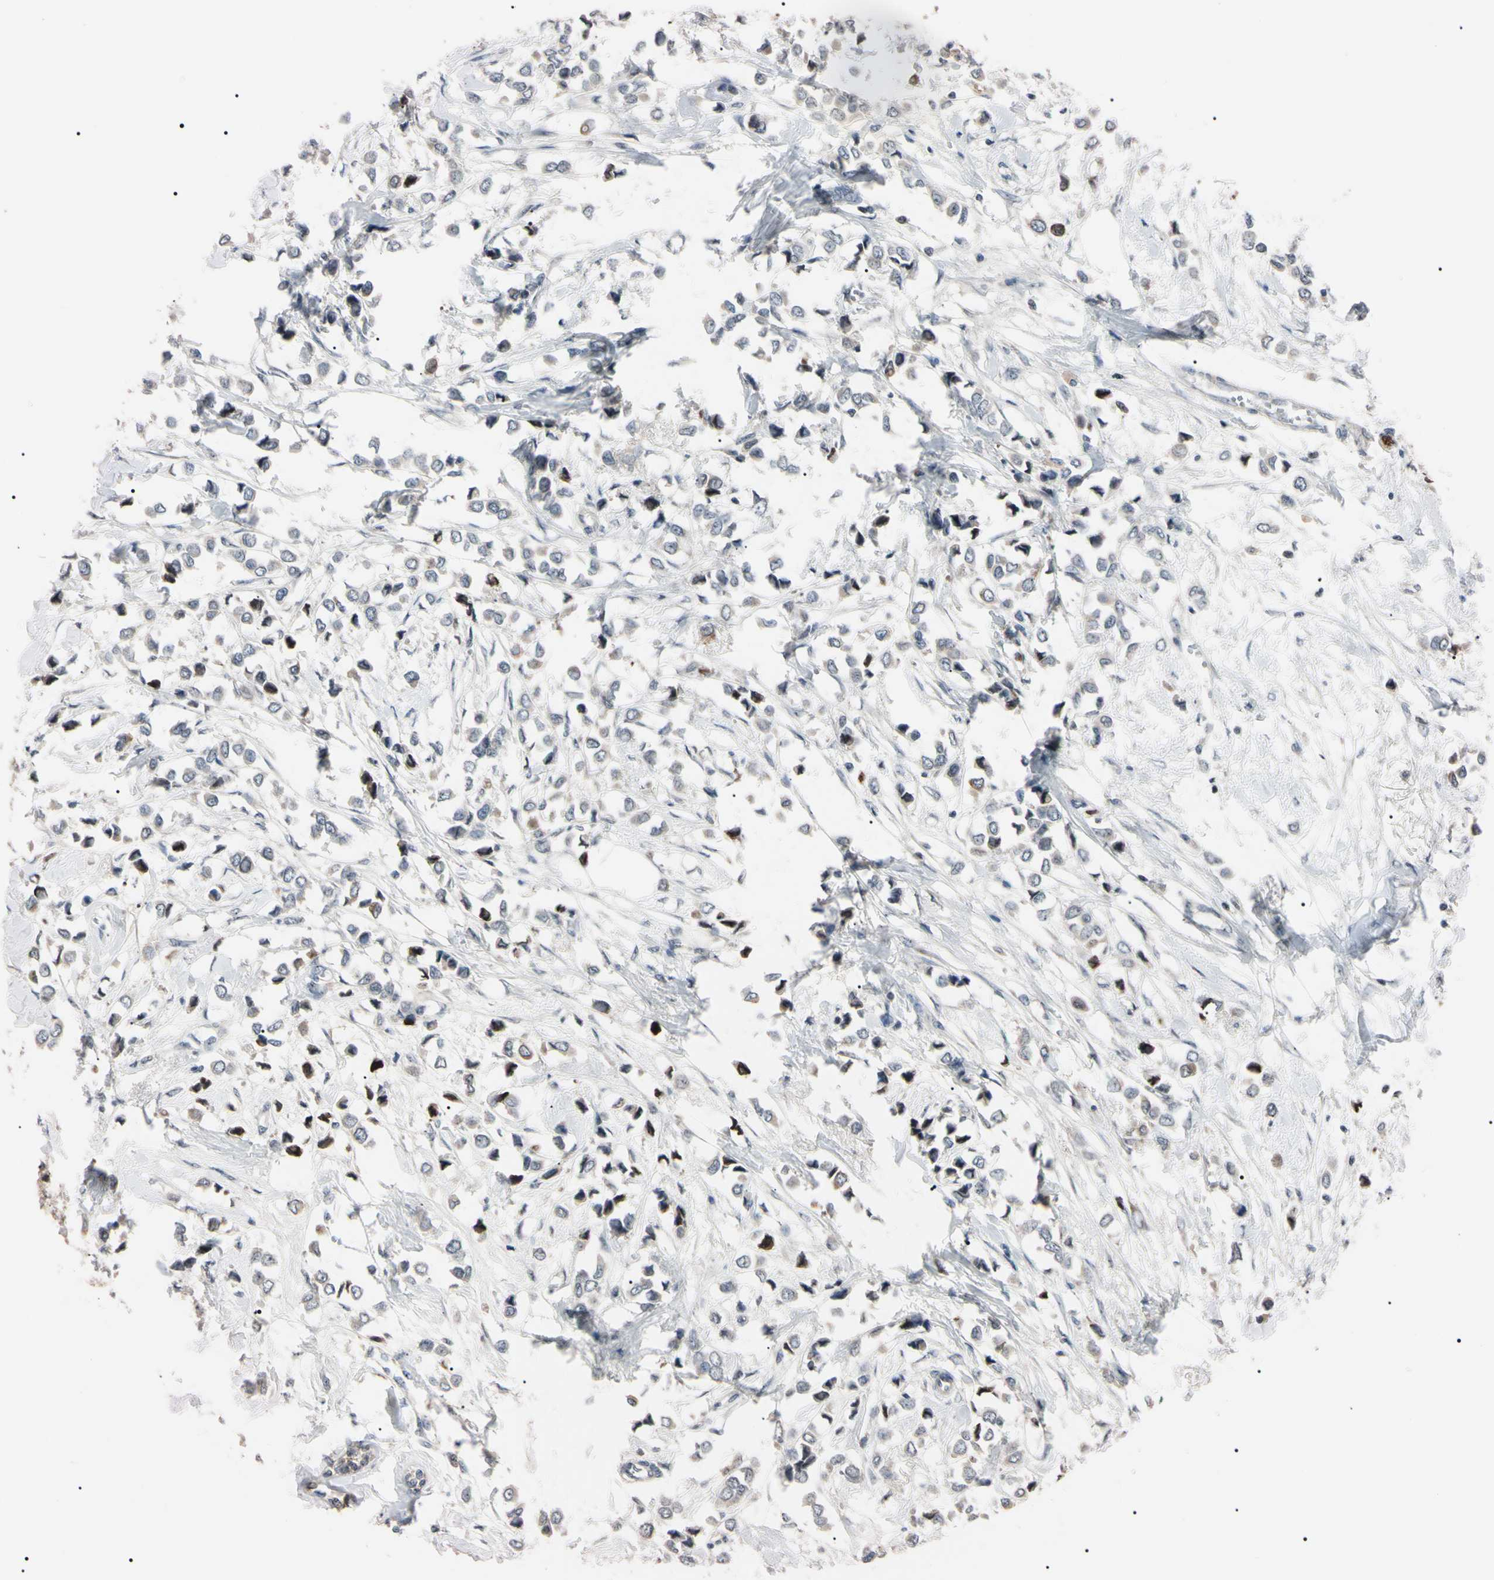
{"staining": {"intensity": "moderate", "quantity": "<25%", "location": "cytoplasmic/membranous,nuclear"}, "tissue": "breast cancer", "cell_type": "Tumor cells", "image_type": "cancer", "snomed": [{"axis": "morphology", "description": "Lobular carcinoma"}, {"axis": "topography", "description": "Breast"}], "caption": "Brown immunohistochemical staining in human lobular carcinoma (breast) demonstrates moderate cytoplasmic/membranous and nuclear expression in about <25% of tumor cells. The protein of interest is stained brown, and the nuclei are stained in blue (DAB IHC with brightfield microscopy, high magnification).", "gene": "TRAF5", "patient": {"sex": "female", "age": 51}}